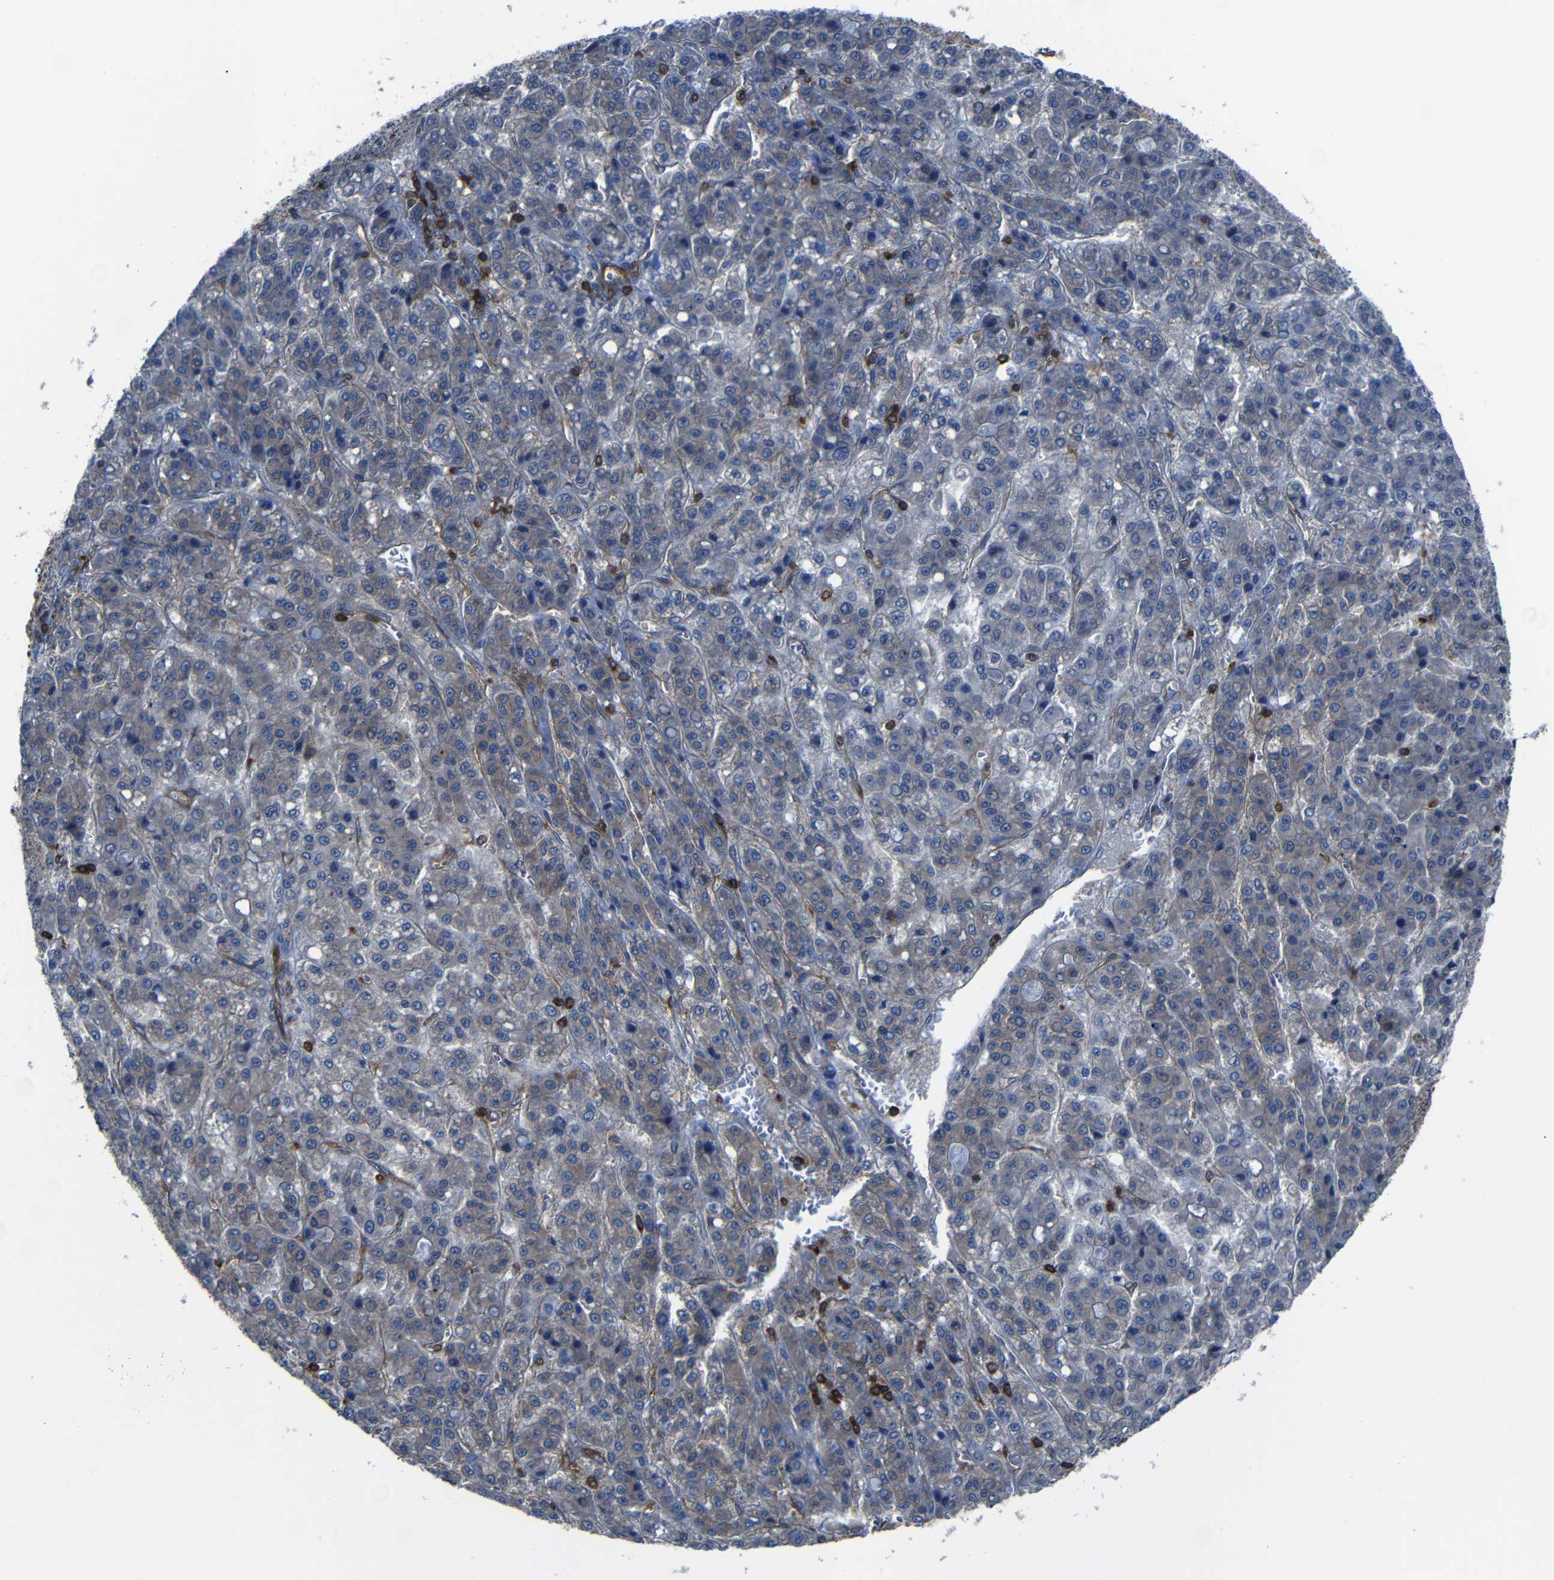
{"staining": {"intensity": "weak", "quantity": "<25%", "location": "cytoplasmic/membranous"}, "tissue": "liver cancer", "cell_type": "Tumor cells", "image_type": "cancer", "snomed": [{"axis": "morphology", "description": "Carcinoma, Hepatocellular, NOS"}, {"axis": "topography", "description": "Liver"}], "caption": "IHC of liver hepatocellular carcinoma exhibits no positivity in tumor cells.", "gene": "ARHGEF1", "patient": {"sex": "male", "age": 70}}